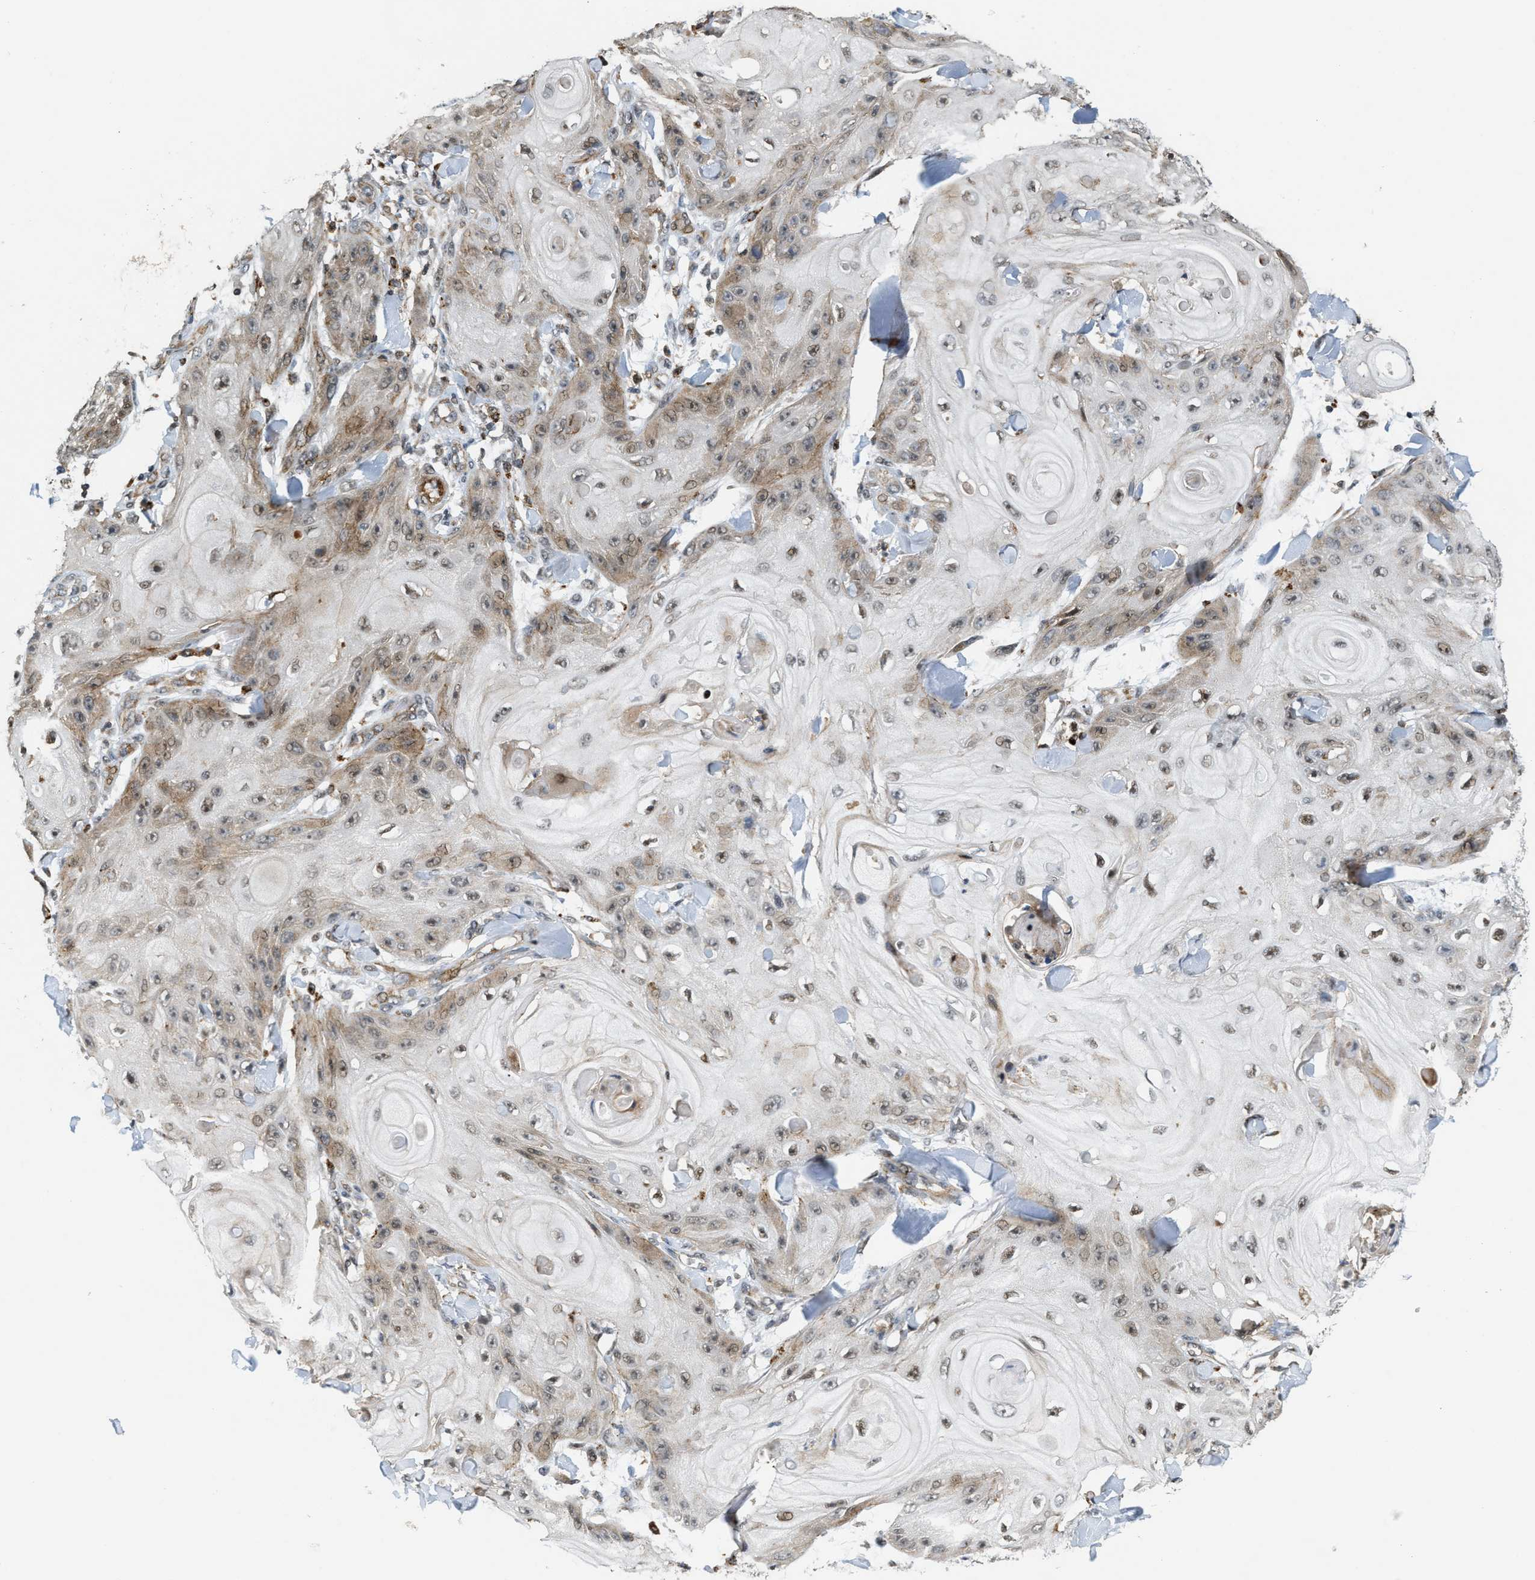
{"staining": {"intensity": "moderate", "quantity": "<25%", "location": "cytoplasmic/membranous,nuclear"}, "tissue": "skin cancer", "cell_type": "Tumor cells", "image_type": "cancer", "snomed": [{"axis": "morphology", "description": "Squamous cell carcinoma, NOS"}, {"axis": "topography", "description": "Skin"}], "caption": "Immunohistochemistry (IHC) (DAB (3,3'-diaminobenzidine)) staining of human squamous cell carcinoma (skin) shows moderate cytoplasmic/membranous and nuclear protein expression in about <25% of tumor cells.", "gene": "DPF2", "patient": {"sex": "male", "age": 74}}